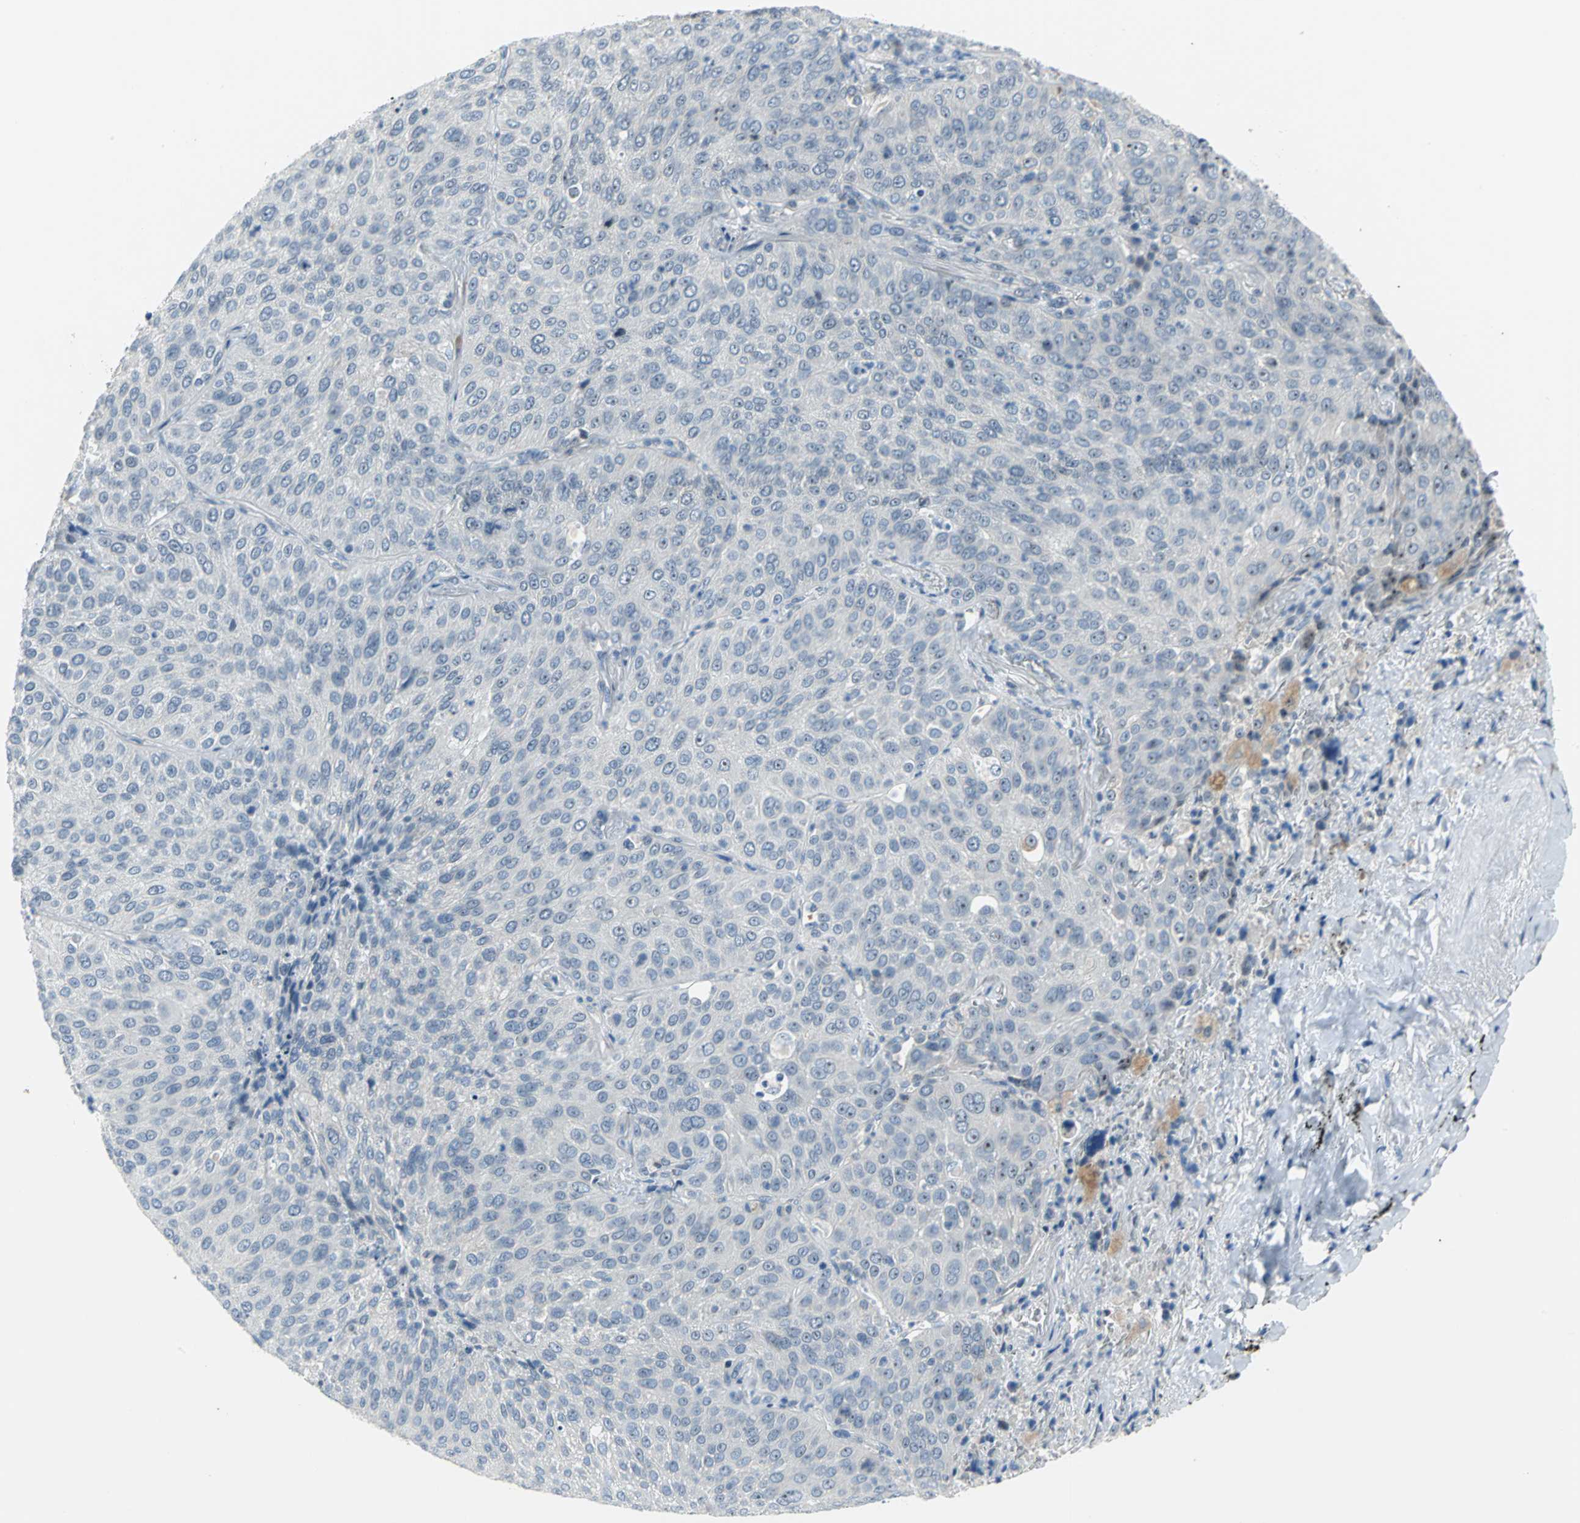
{"staining": {"intensity": "moderate", "quantity": "<25%", "location": "nuclear"}, "tissue": "lung cancer", "cell_type": "Tumor cells", "image_type": "cancer", "snomed": [{"axis": "morphology", "description": "Squamous cell carcinoma, NOS"}, {"axis": "topography", "description": "Lung"}], "caption": "Immunohistochemistry image of human lung cancer stained for a protein (brown), which exhibits low levels of moderate nuclear positivity in approximately <25% of tumor cells.", "gene": "MYBBP1A", "patient": {"sex": "male", "age": 54}}